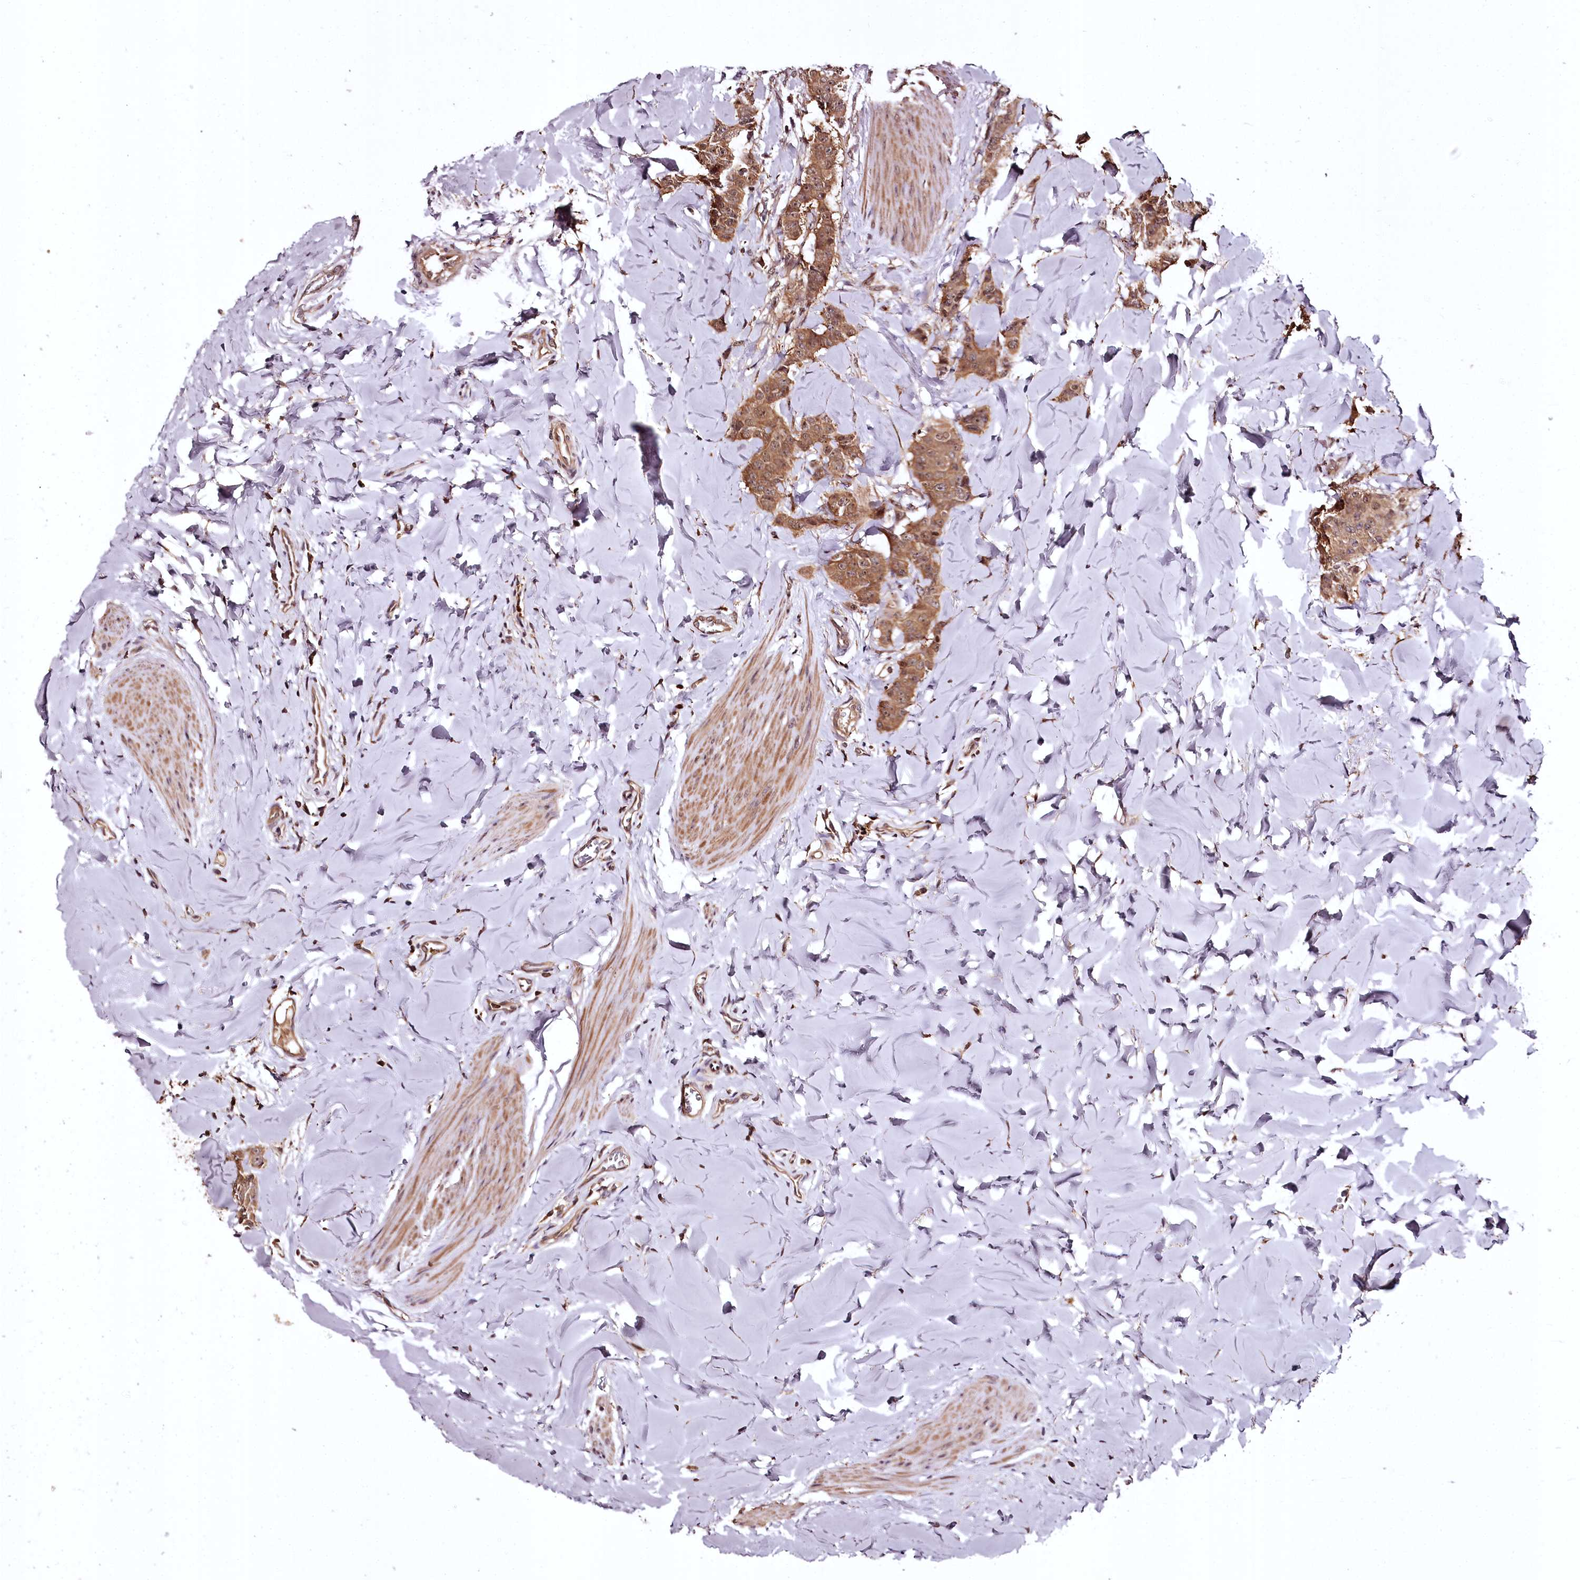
{"staining": {"intensity": "moderate", "quantity": ">75%", "location": "cytoplasmic/membranous,nuclear"}, "tissue": "breast cancer", "cell_type": "Tumor cells", "image_type": "cancer", "snomed": [{"axis": "morphology", "description": "Duct carcinoma"}, {"axis": "topography", "description": "Breast"}], "caption": "The micrograph shows a brown stain indicating the presence of a protein in the cytoplasmic/membranous and nuclear of tumor cells in breast infiltrating ductal carcinoma.", "gene": "TTC12", "patient": {"sex": "female", "age": 40}}